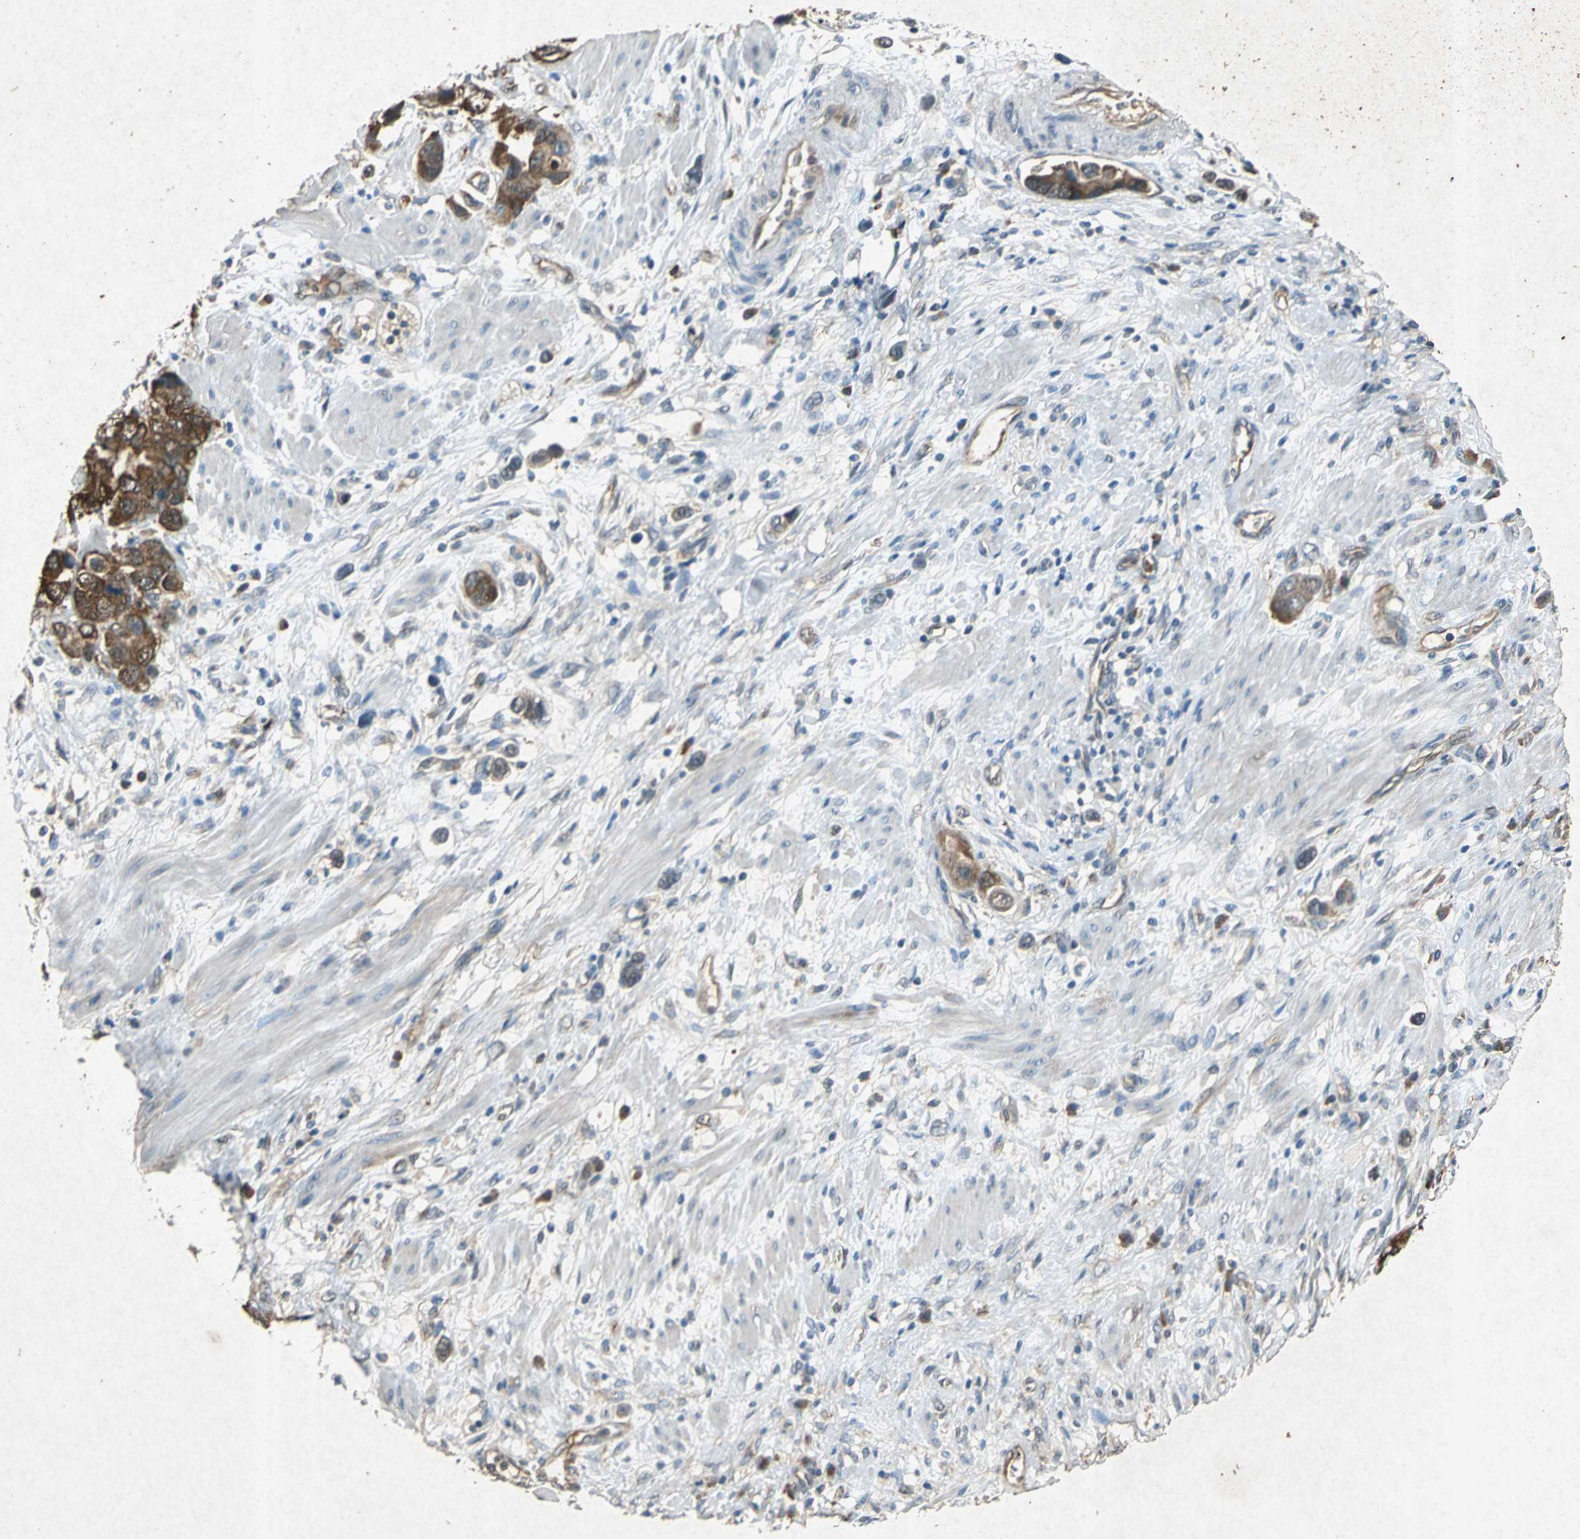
{"staining": {"intensity": "strong", "quantity": ">75%", "location": "cytoplasmic/membranous"}, "tissue": "stomach cancer", "cell_type": "Tumor cells", "image_type": "cancer", "snomed": [{"axis": "morphology", "description": "Adenocarcinoma, NOS"}, {"axis": "topography", "description": "Stomach, lower"}], "caption": "The histopathology image displays a brown stain indicating the presence of a protein in the cytoplasmic/membranous of tumor cells in adenocarcinoma (stomach).", "gene": "HSP90AB1", "patient": {"sex": "female", "age": 93}}